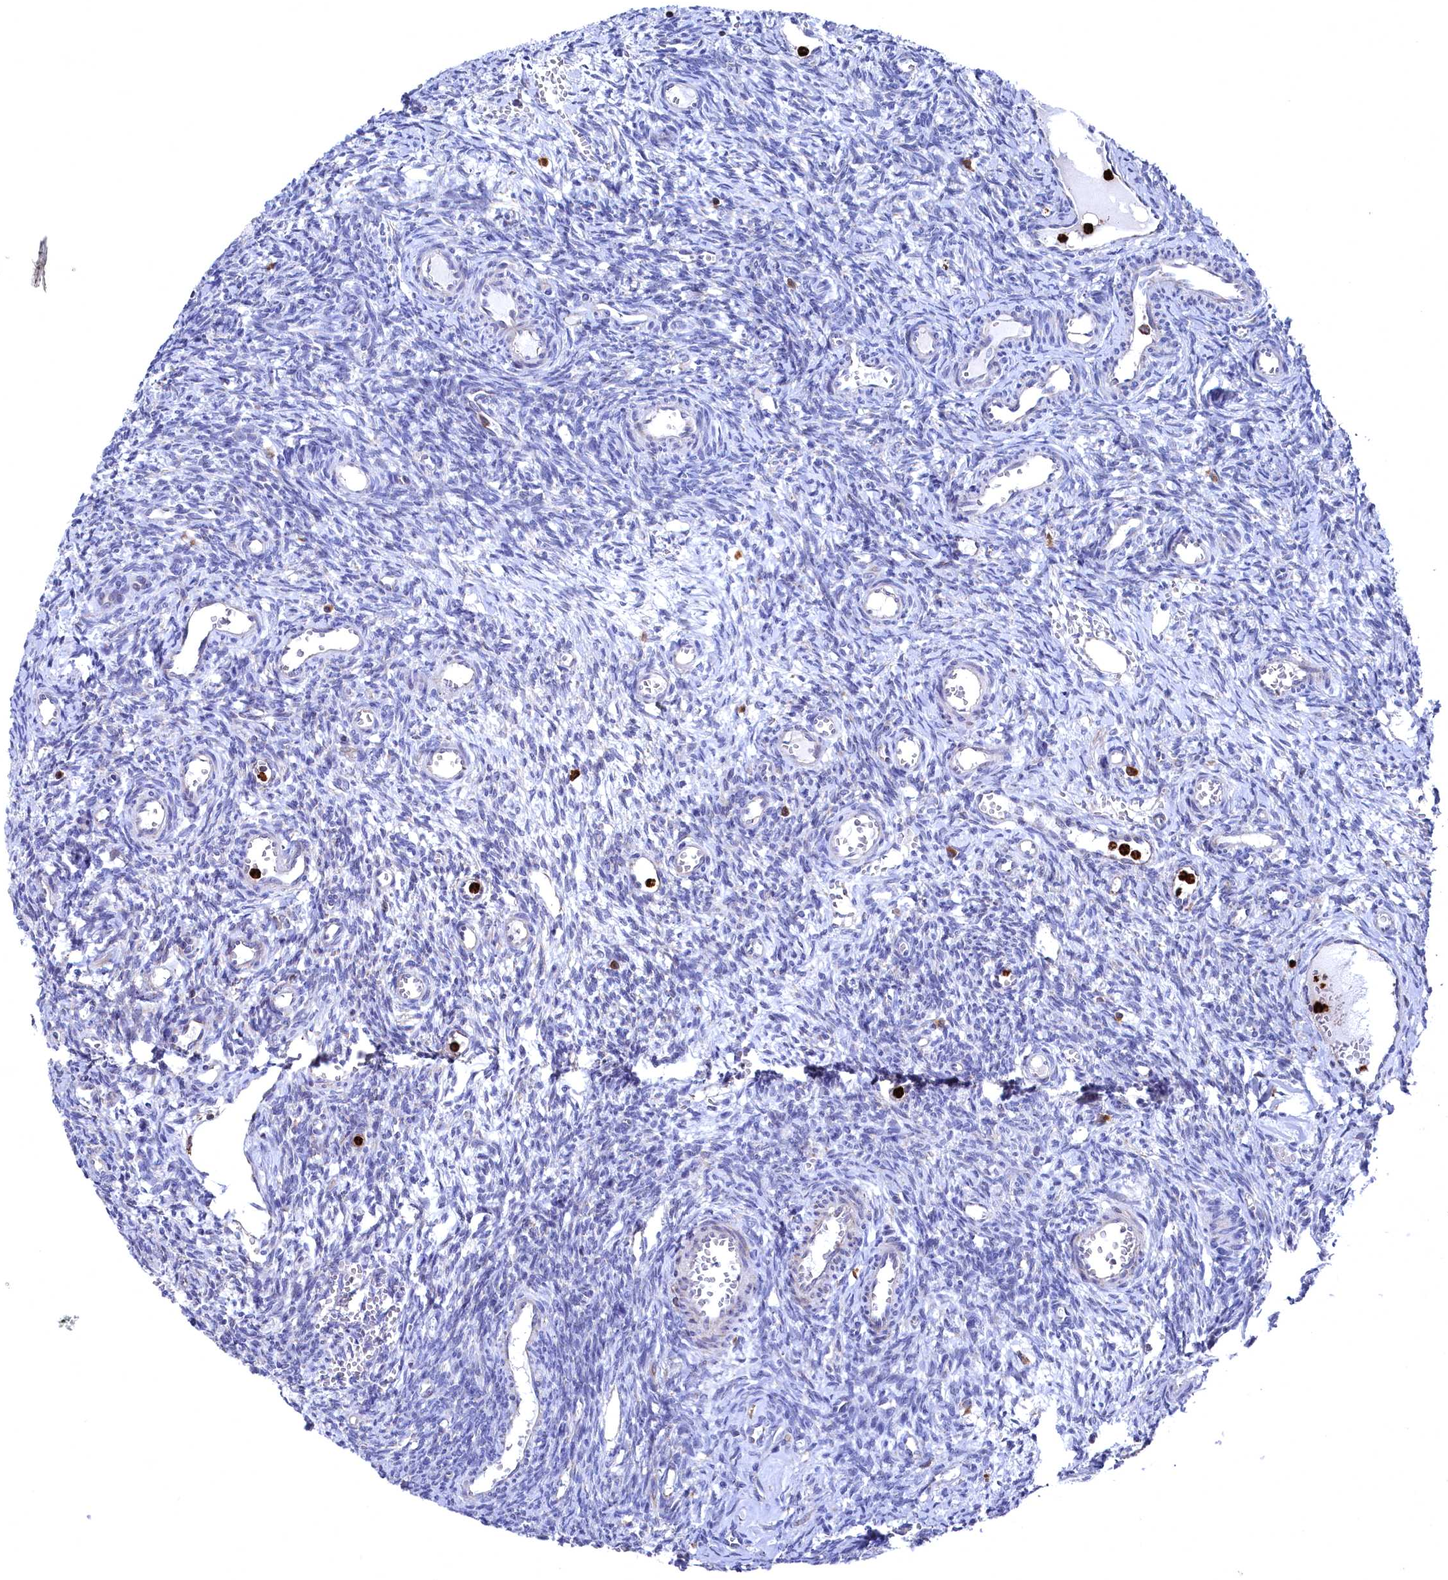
{"staining": {"intensity": "negative", "quantity": "none", "location": "none"}, "tissue": "ovary", "cell_type": "Ovarian stroma cells", "image_type": "normal", "snomed": [{"axis": "morphology", "description": "Normal tissue, NOS"}, {"axis": "topography", "description": "Ovary"}], "caption": "Micrograph shows no significant protein staining in ovarian stroma cells of unremarkable ovary.", "gene": "CHCHD1", "patient": {"sex": "female", "age": 39}}